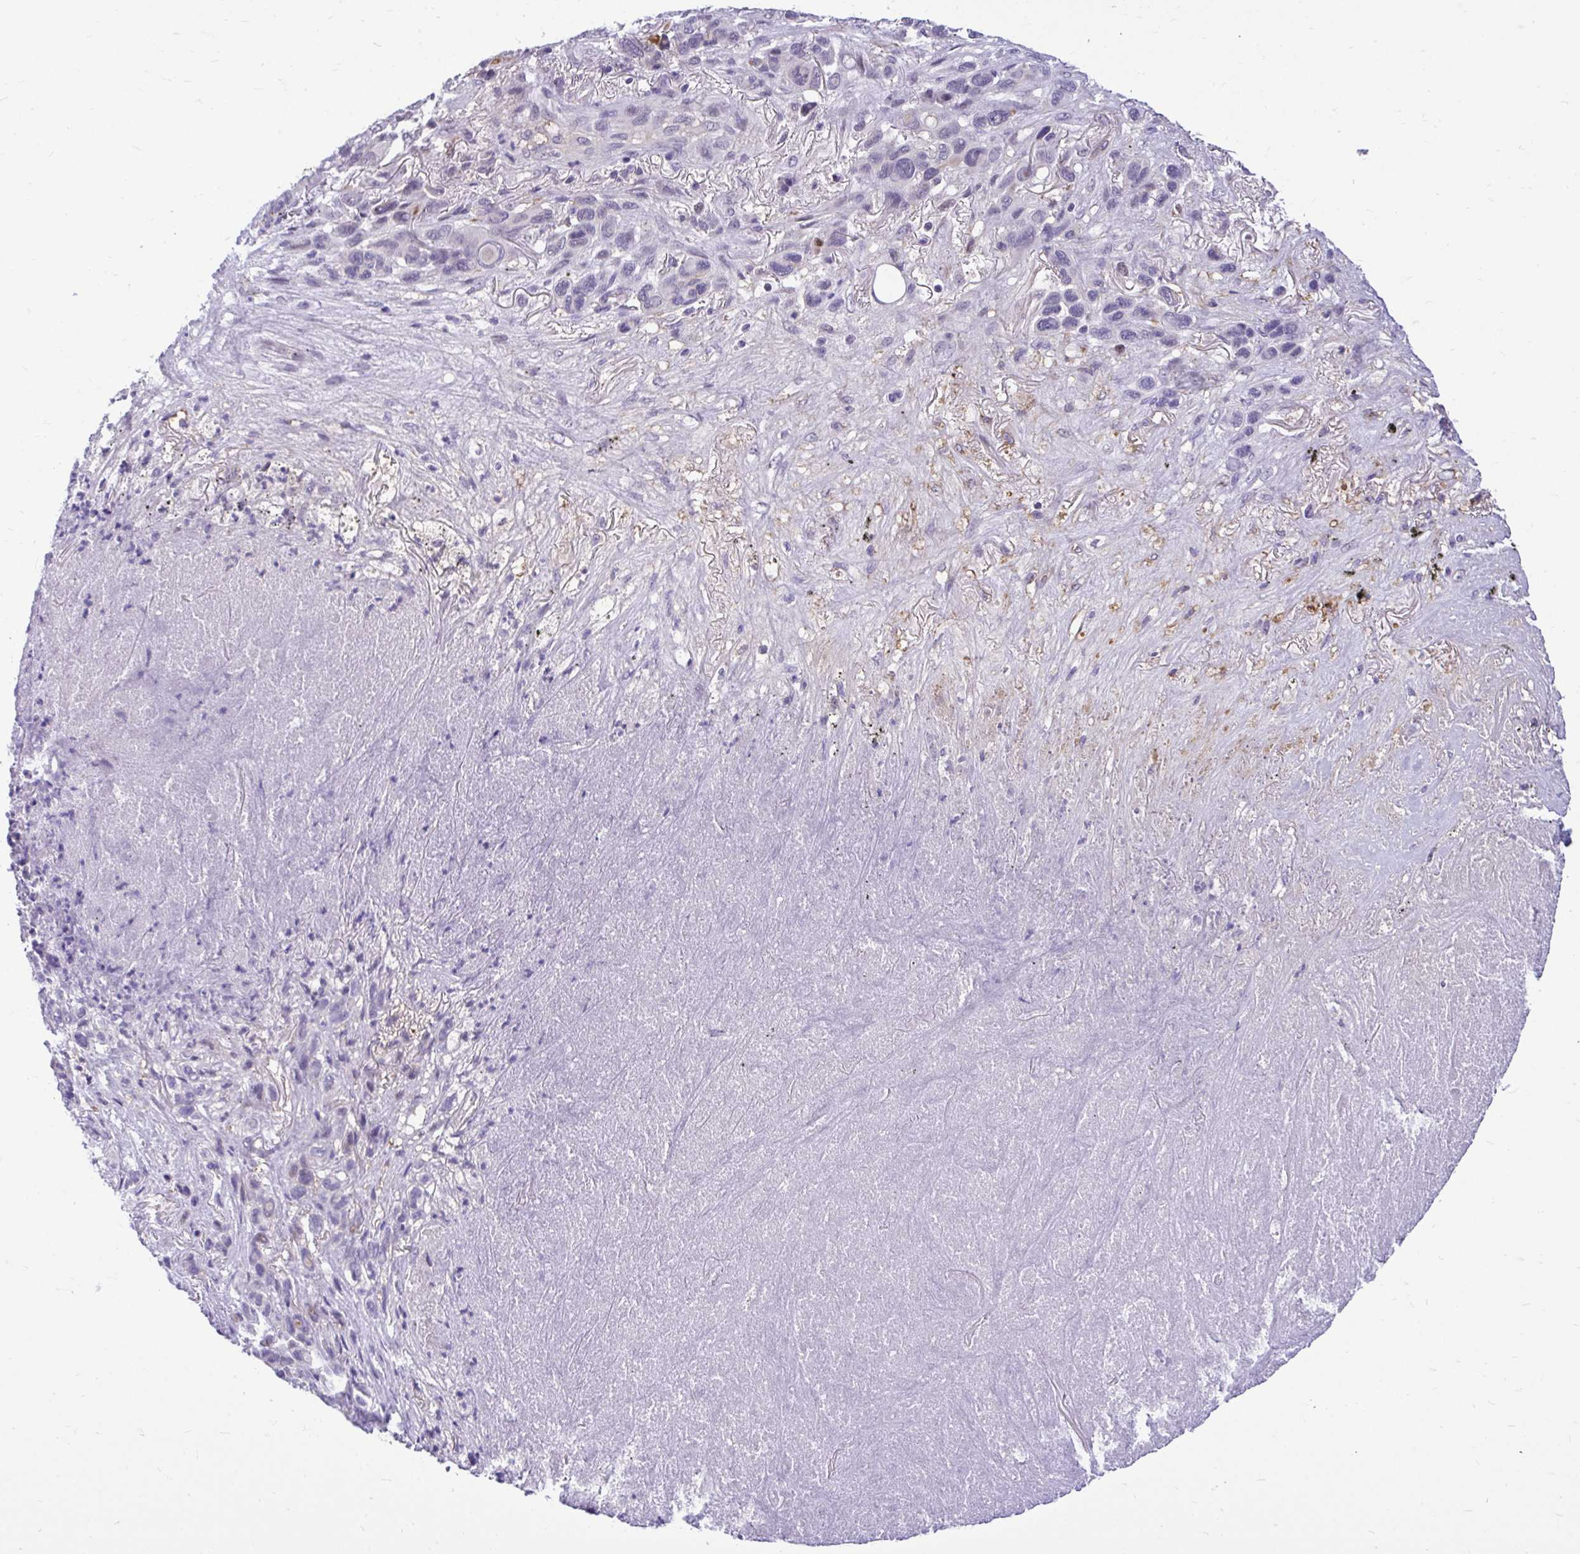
{"staining": {"intensity": "negative", "quantity": "none", "location": "none"}, "tissue": "melanoma", "cell_type": "Tumor cells", "image_type": "cancer", "snomed": [{"axis": "morphology", "description": "Malignant melanoma, Metastatic site"}, {"axis": "topography", "description": "Lung"}], "caption": "Protein analysis of melanoma displays no significant positivity in tumor cells. (Stains: DAB IHC with hematoxylin counter stain, Microscopy: brightfield microscopy at high magnification).", "gene": "CDC20", "patient": {"sex": "male", "age": 48}}